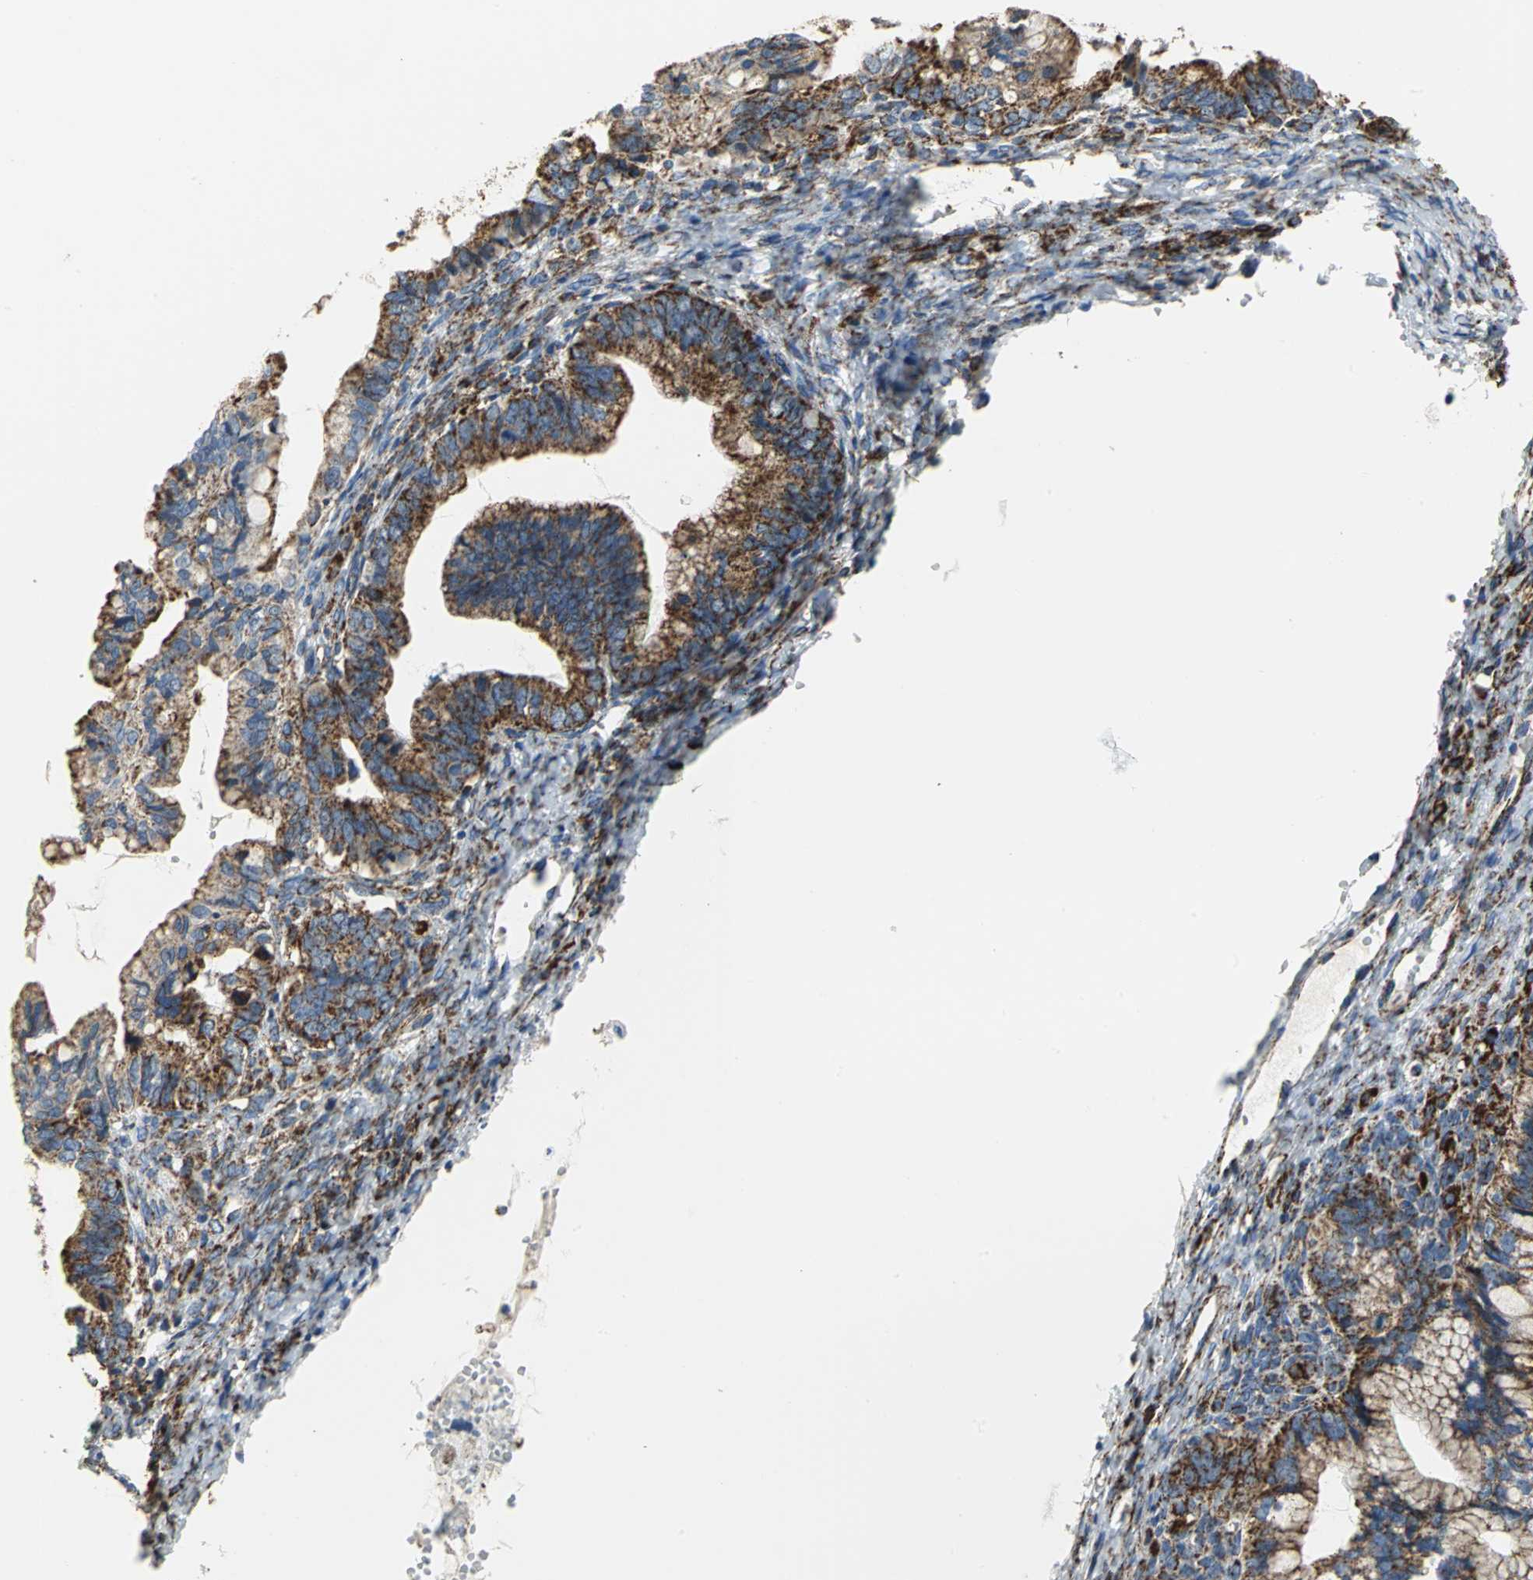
{"staining": {"intensity": "moderate", "quantity": ">75%", "location": "cytoplasmic/membranous"}, "tissue": "ovarian cancer", "cell_type": "Tumor cells", "image_type": "cancer", "snomed": [{"axis": "morphology", "description": "Cystadenocarcinoma, mucinous, NOS"}, {"axis": "topography", "description": "Ovary"}], "caption": "A high-resolution micrograph shows immunohistochemistry staining of ovarian cancer, which exhibits moderate cytoplasmic/membranous positivity in about >75% of tumor cells.", "gene": "NTRK1", "patient": {"sex": "female", "age": 36}}